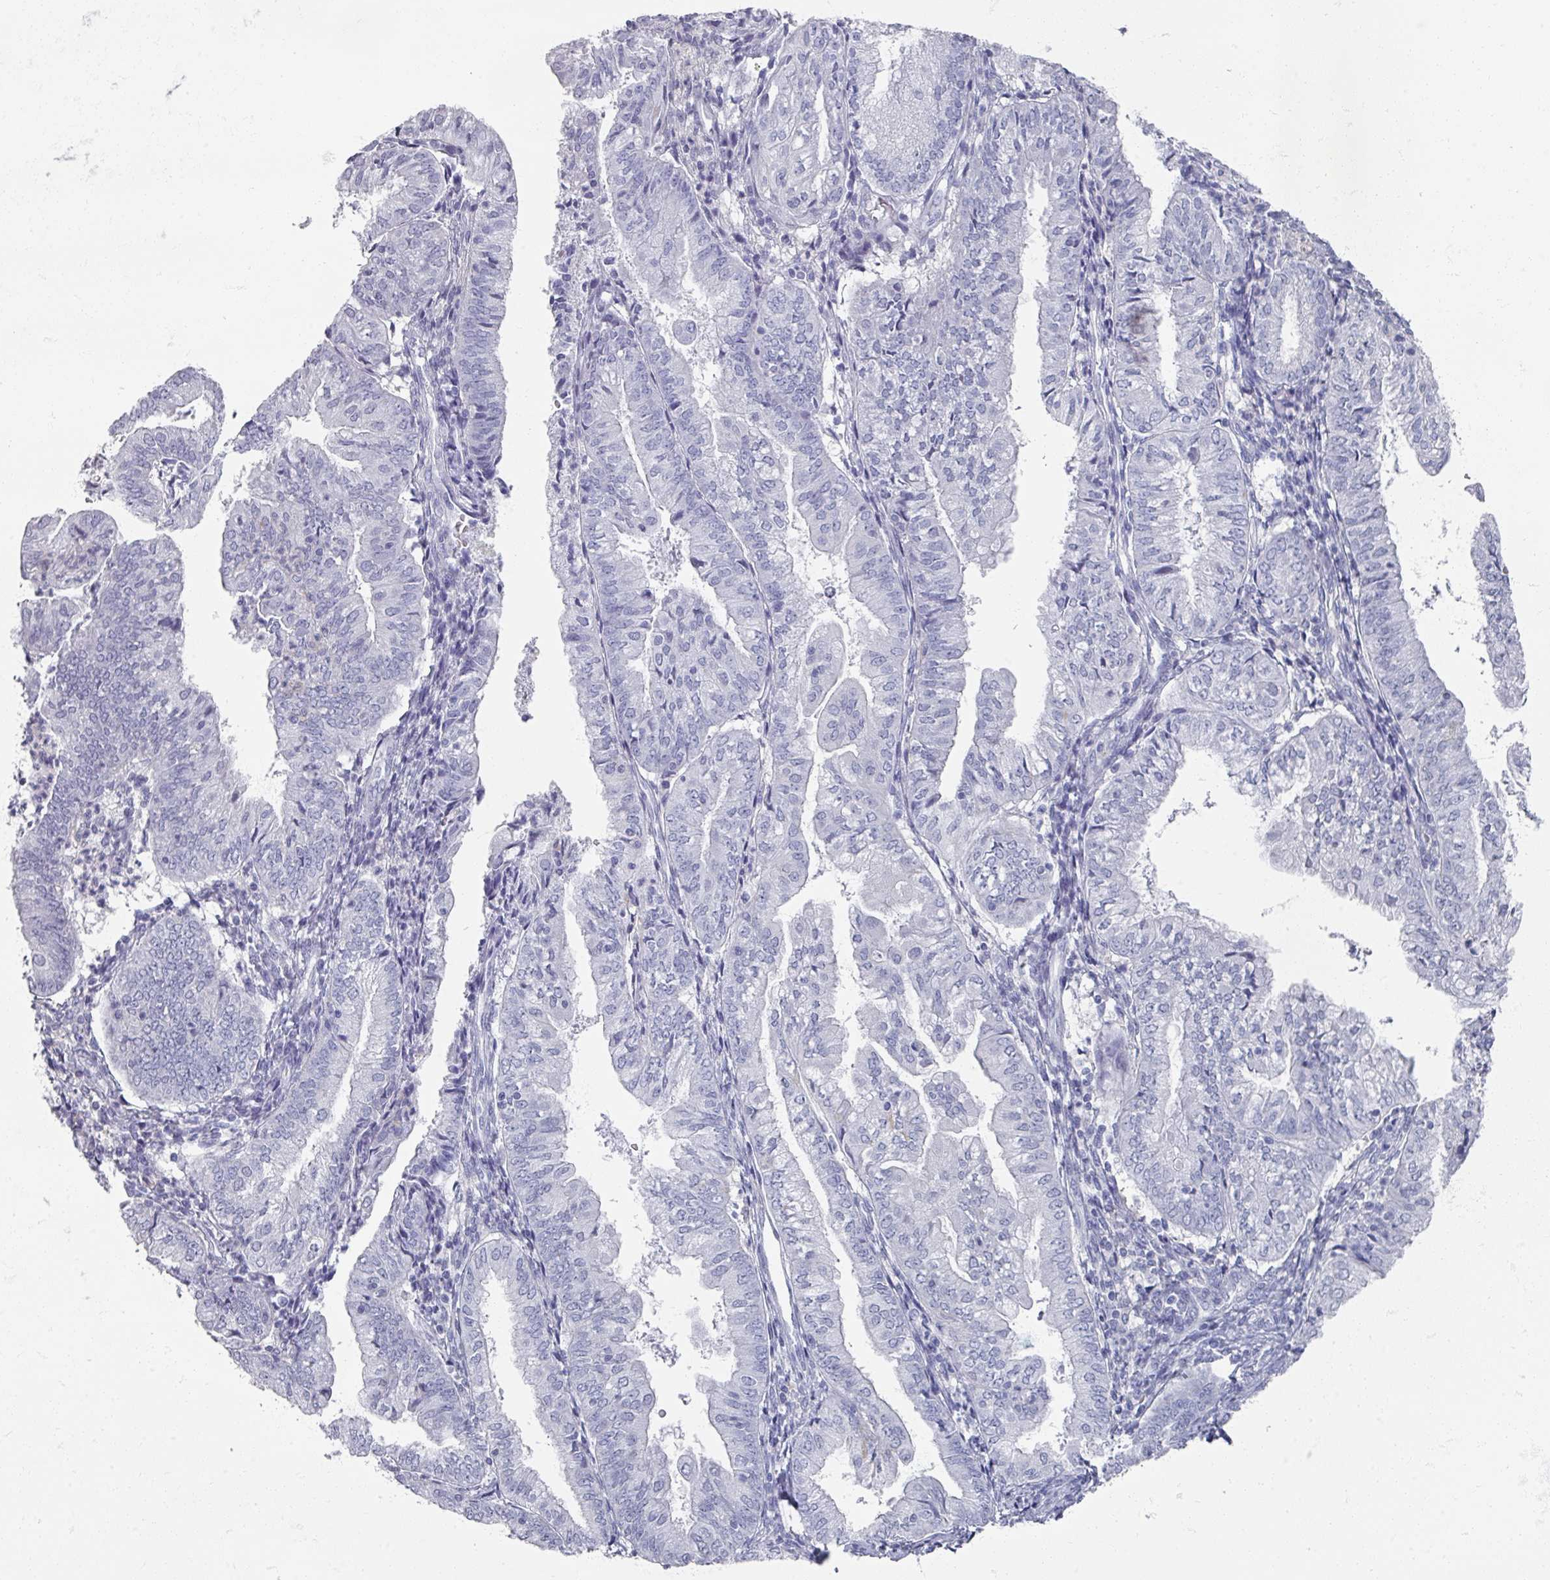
{"staining": {"intensity": "negative", "quantity": "none", "location": "none"}, "tissue": "endometrial cancer", "cell_type": "Tumor cells", "image_type": "cancer", "snomed": [{"axis": "morphology", "description": "Adenocarcinoma, NOS"}, {"axis": "topography", "description": "Endometrium"}], "caption": "Image shows no protein expression in tumor cells of endometrial adenocarcinoma tissue. The staining was performed using DAB to visualize the protein expression in brown, while the nuclei were stained in blue with hematoxylin (Magnification: 20x).", "gene": "OMG", "patient": {"sex": "female", "age": 55}}